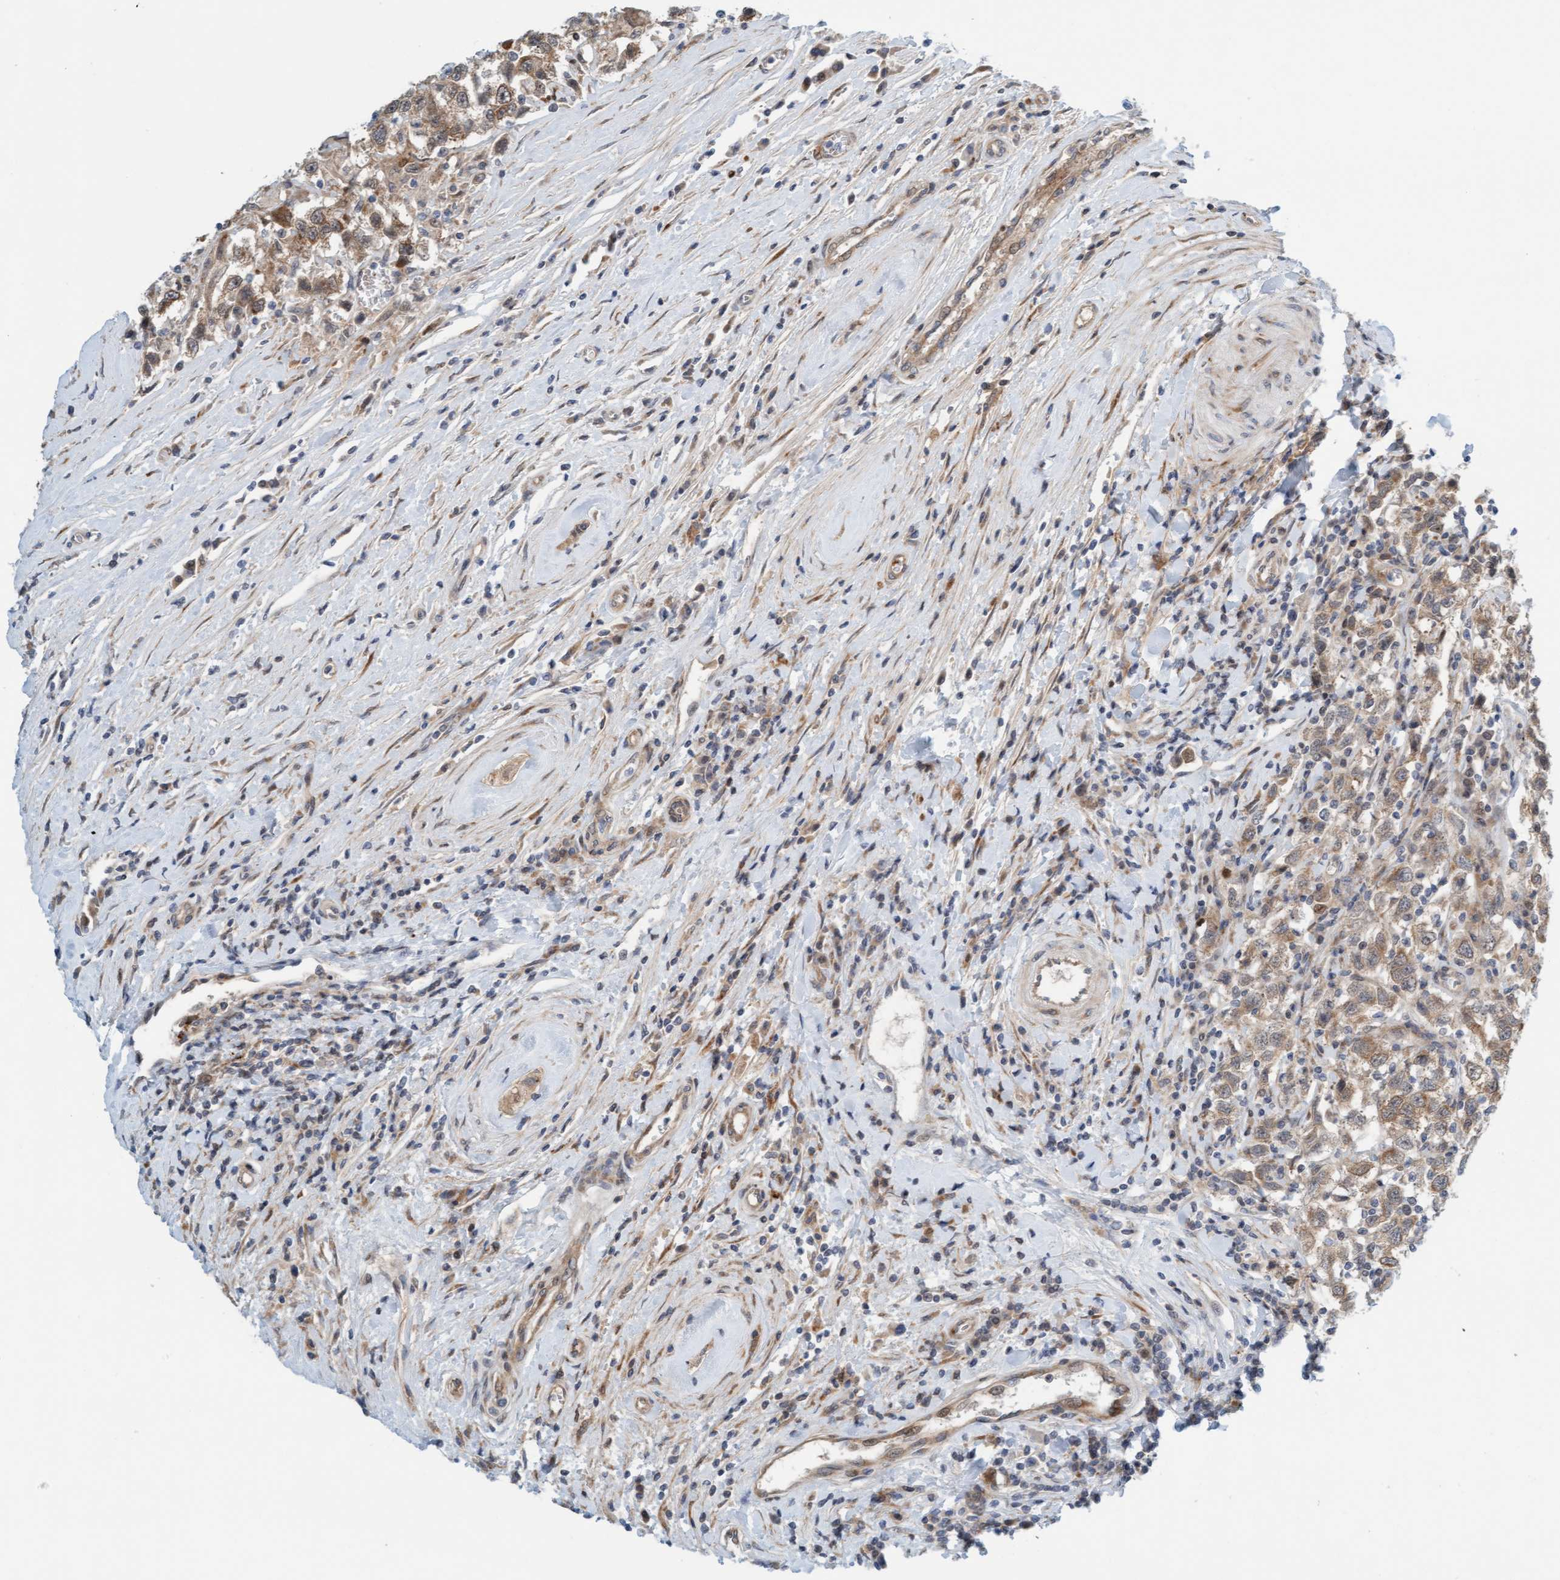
{"staining": {"intensity": "moderate", "quantity": ">75%", "location": "cytoplasmic/membranous"}, "tissue": "testis cancer", "cell_type": "Tumor cells", "image_type": "cancer", "snomed": [{"axis": "morphology", "description": "Seminoma, NOS"}, {"axis": "topography", "description": "Testis"}], "caption": "Testis cancer (seminoma) stained for a protein shows moderate cytoplasmic/membranous positivity in tumor cells. Nuclei are stained in blue.", "gene": "EIF4EBP1", "patient": {"sex": "male", "age": 41}}